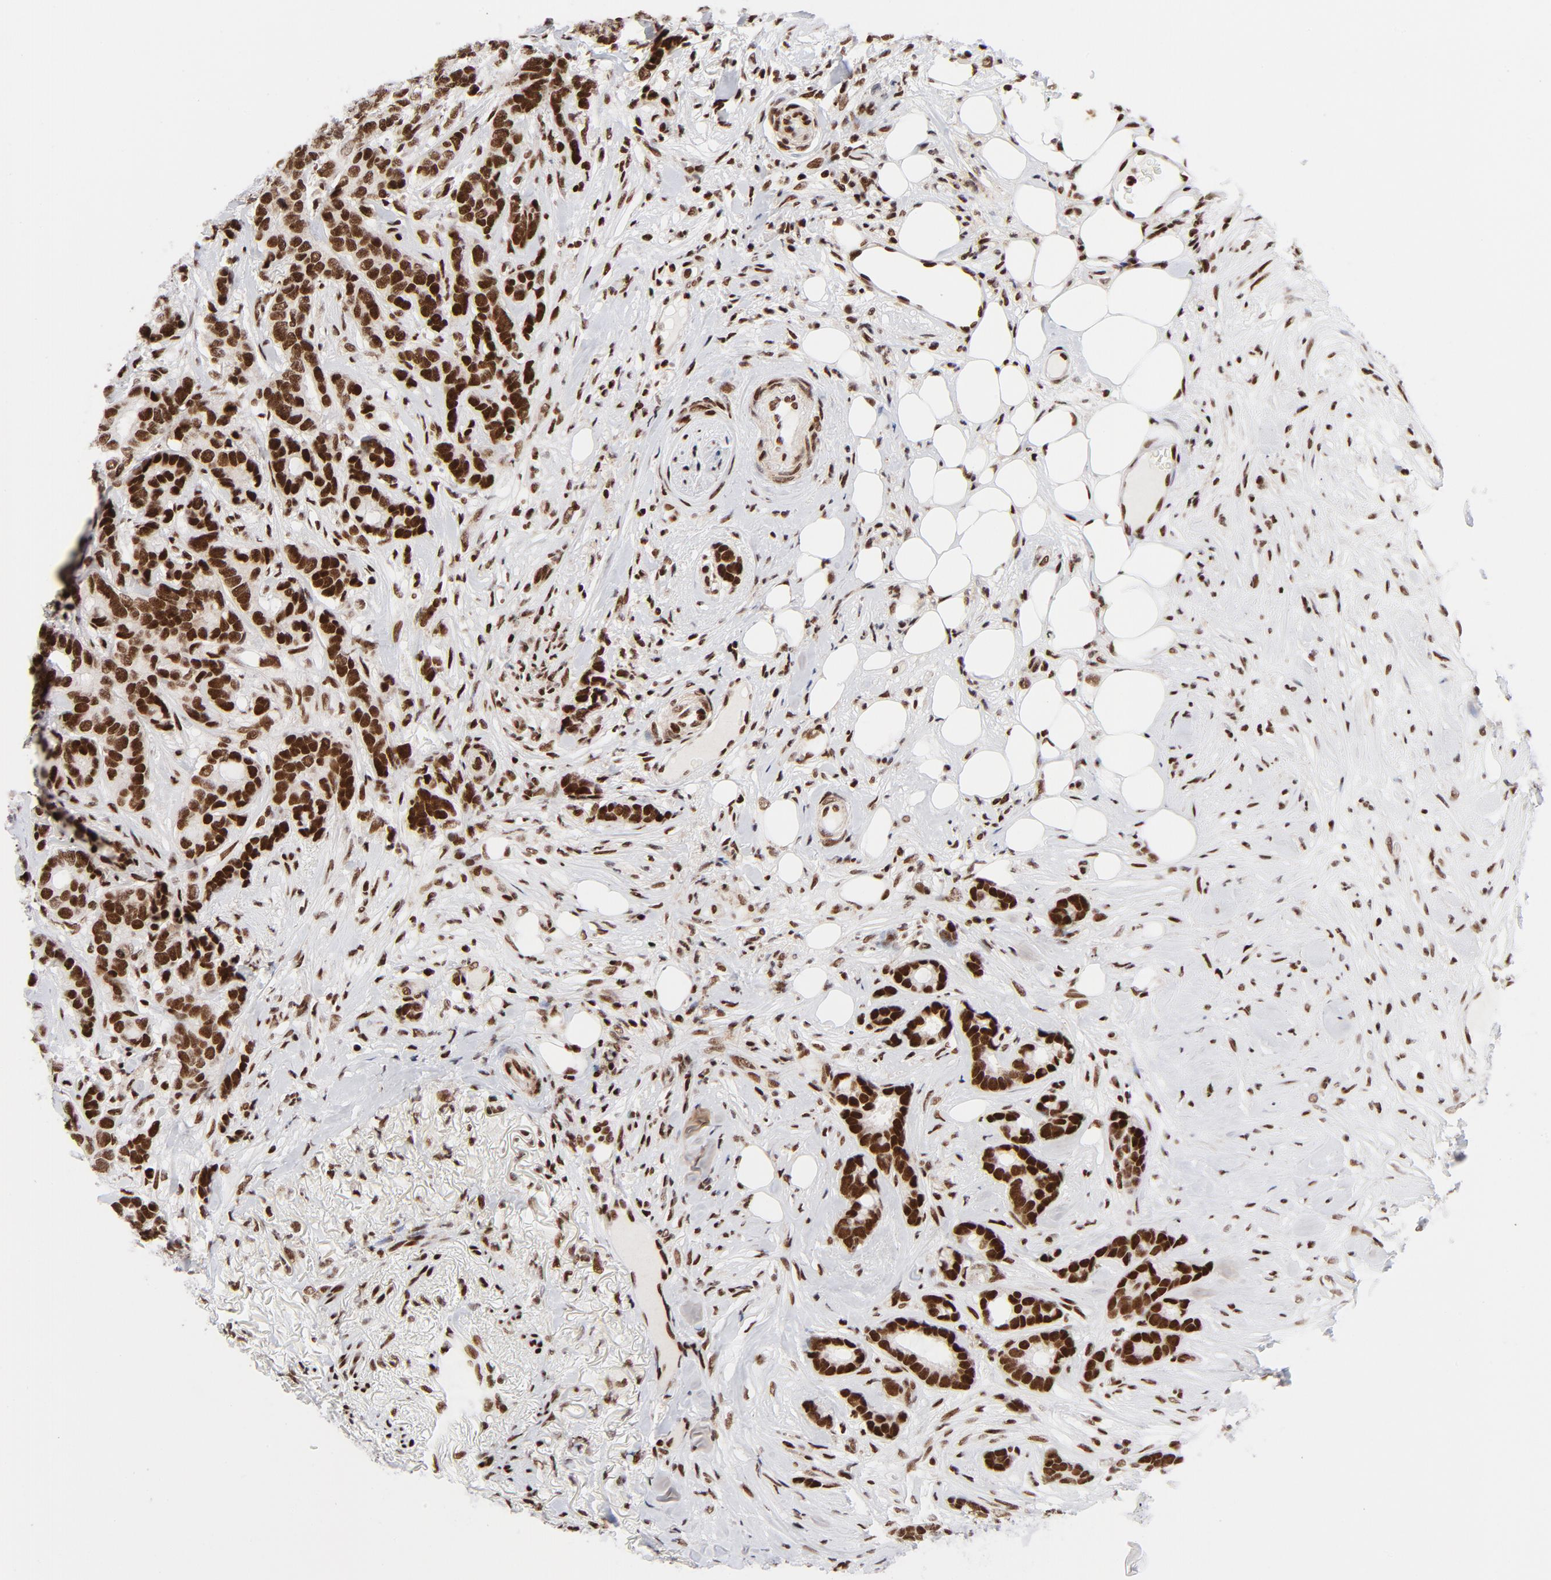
{"staining": {"intensity": "strong", "quantity": ">75%", "location": "nuclear"}, "tissue": "breast cancer", "cell_type": "Tumor cells", "image_type": "cancer", "snomed": [{"axis": "morphology", "description": "Duct carcinoma"}, {"axis": "topography", "description": "Breast"}], "caption": "IHC of breast cancer (infiltrating ductal carcinoma) displays high levels of strong nuclear staining in about >75% of tumor cells.", "gene": "NFYB", "patient": {"sex": "female", "age": 87}}